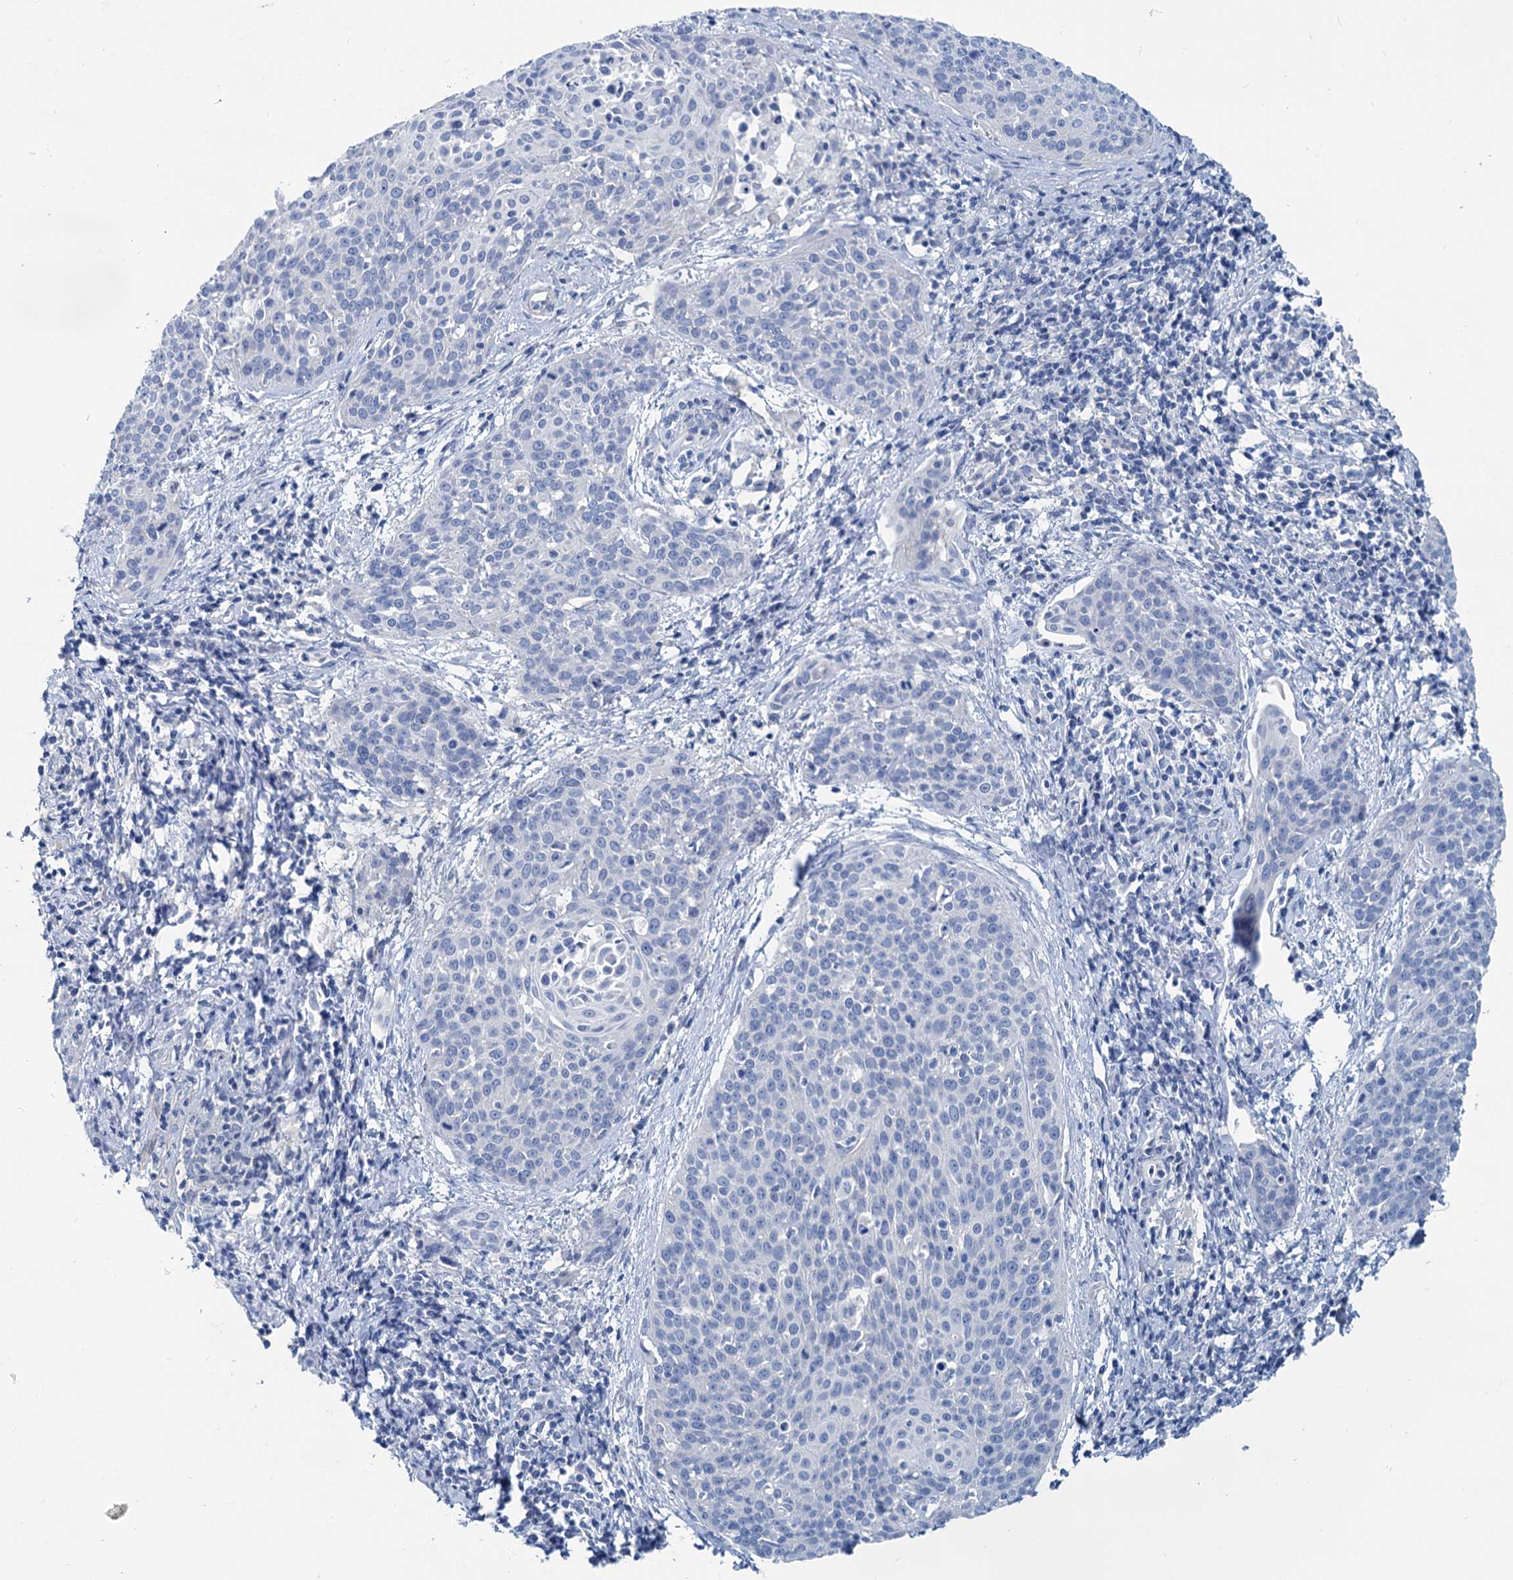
{"staining": {"intensity": "negative", "quantity": "none", "location": "none"}, "tissue": "cervical cancer", "cell_type": "Tumor cells", "image_type": "cancer", "snomed": [{"axis": "morphology", "description": "Squamous cell carcinoma, NOS"}, {"axis": "topography", "description": "Cervix"}], "caption": "This is a histopathology image of immunohistochemistry staining of cervical cancer, which shows no staining in tumor cells.", "gene": "SLC1A3", "patient": {"sex": "female", "age": 38}}